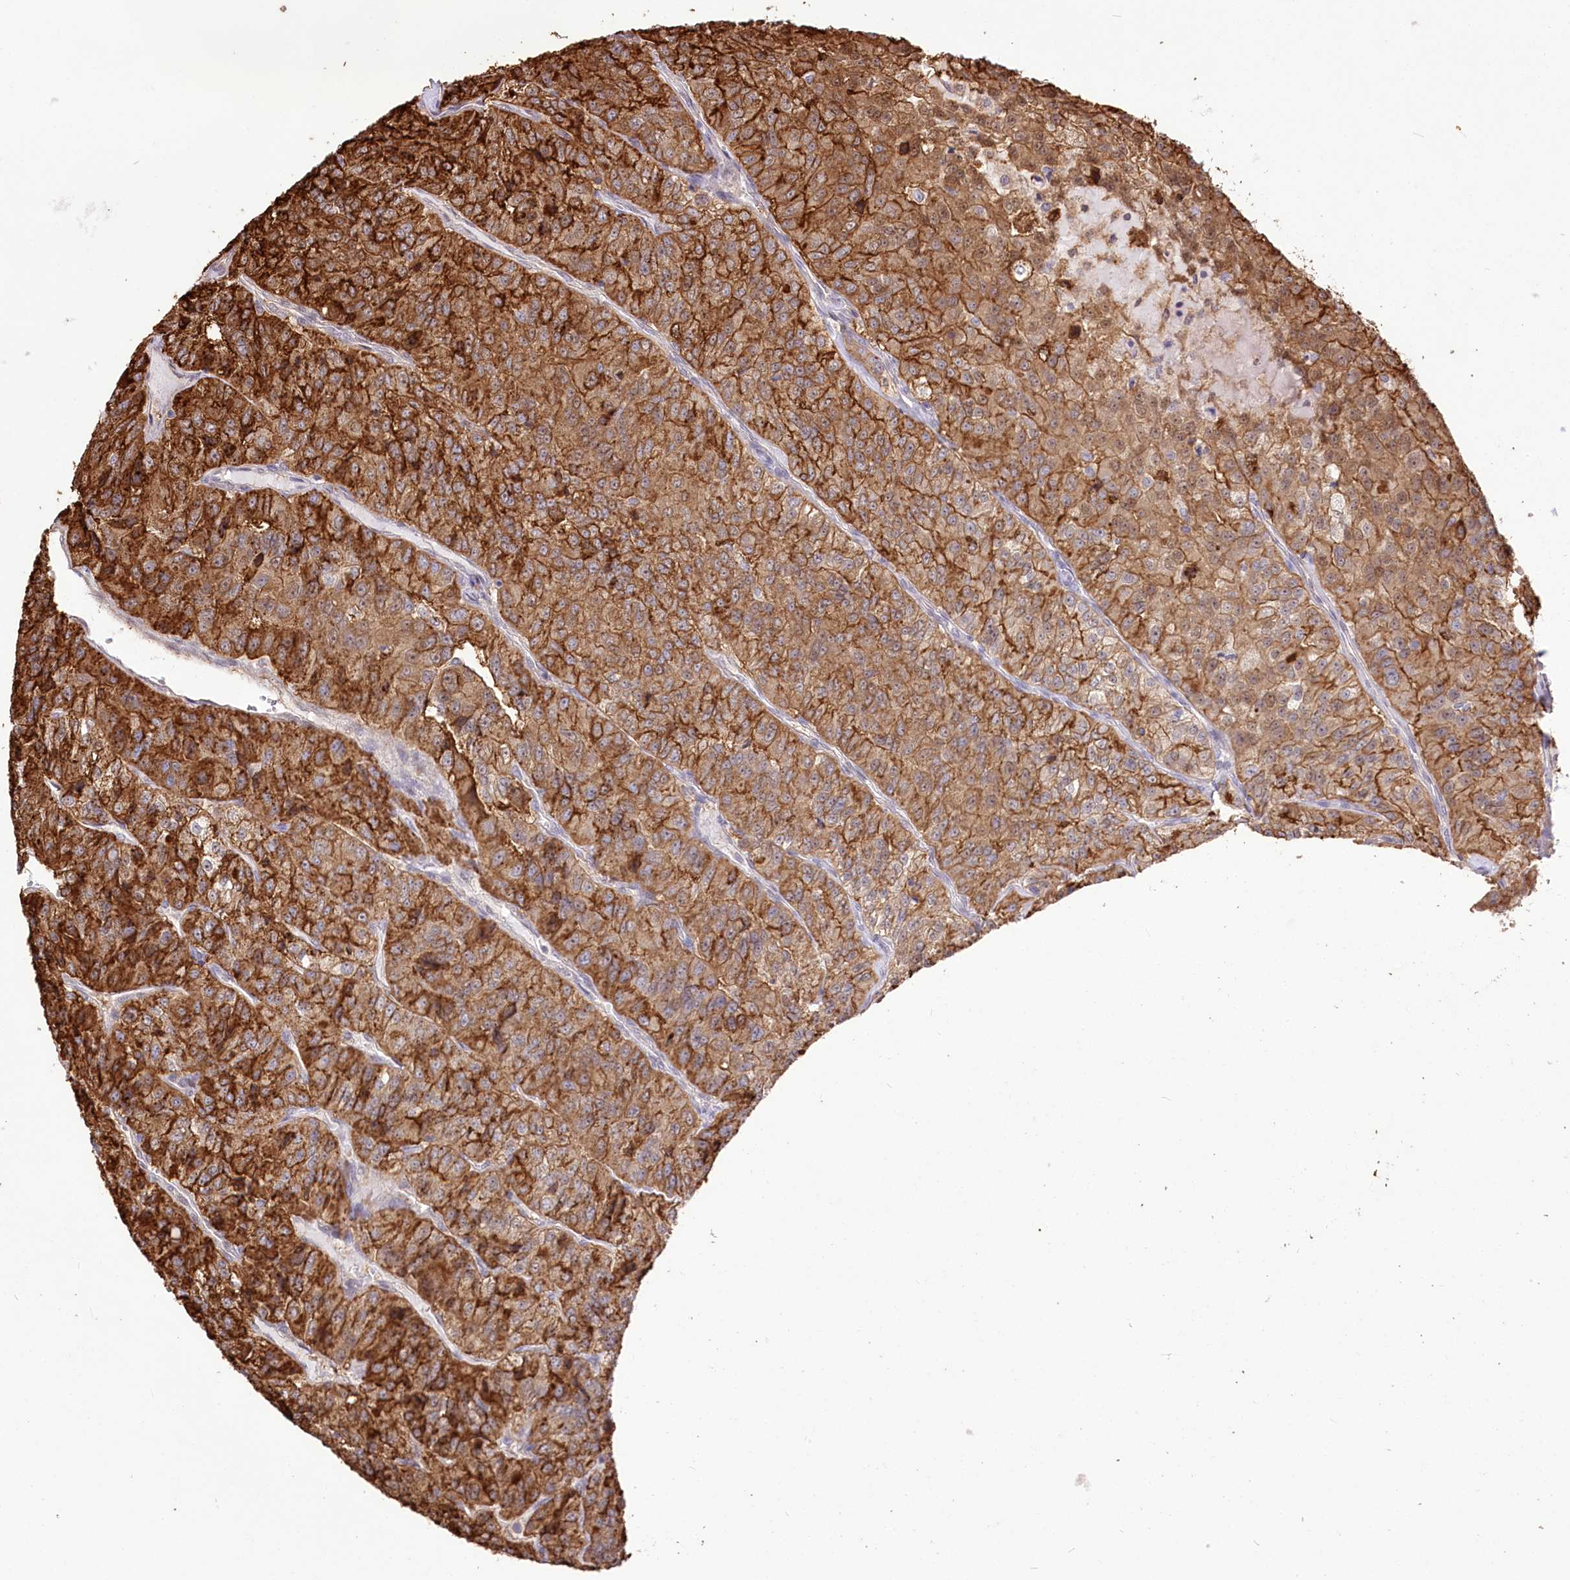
{"staining": {"intensity": "strong", "quantity": ">75%", "location": "cytoplasmic/membranous"}, "tissue": "renal cancer", "cell_type": "Tumor cells", "image_type": "cancer", "snomed": [{"axis": "morphology", "description": "Adenocarcinoma, NOS"}, {"axis": "topography", "description": "Kidney"}], "caption": "A photomicrograph of human renal cancer stained for a protein displays strong cytoplasmic/membranous brown staining in tumor cells. (Brightfield microscopy of DAB IHC at high magnification).", "gene": "UGP2", "patient": {"sex": "female", "age": 63}}